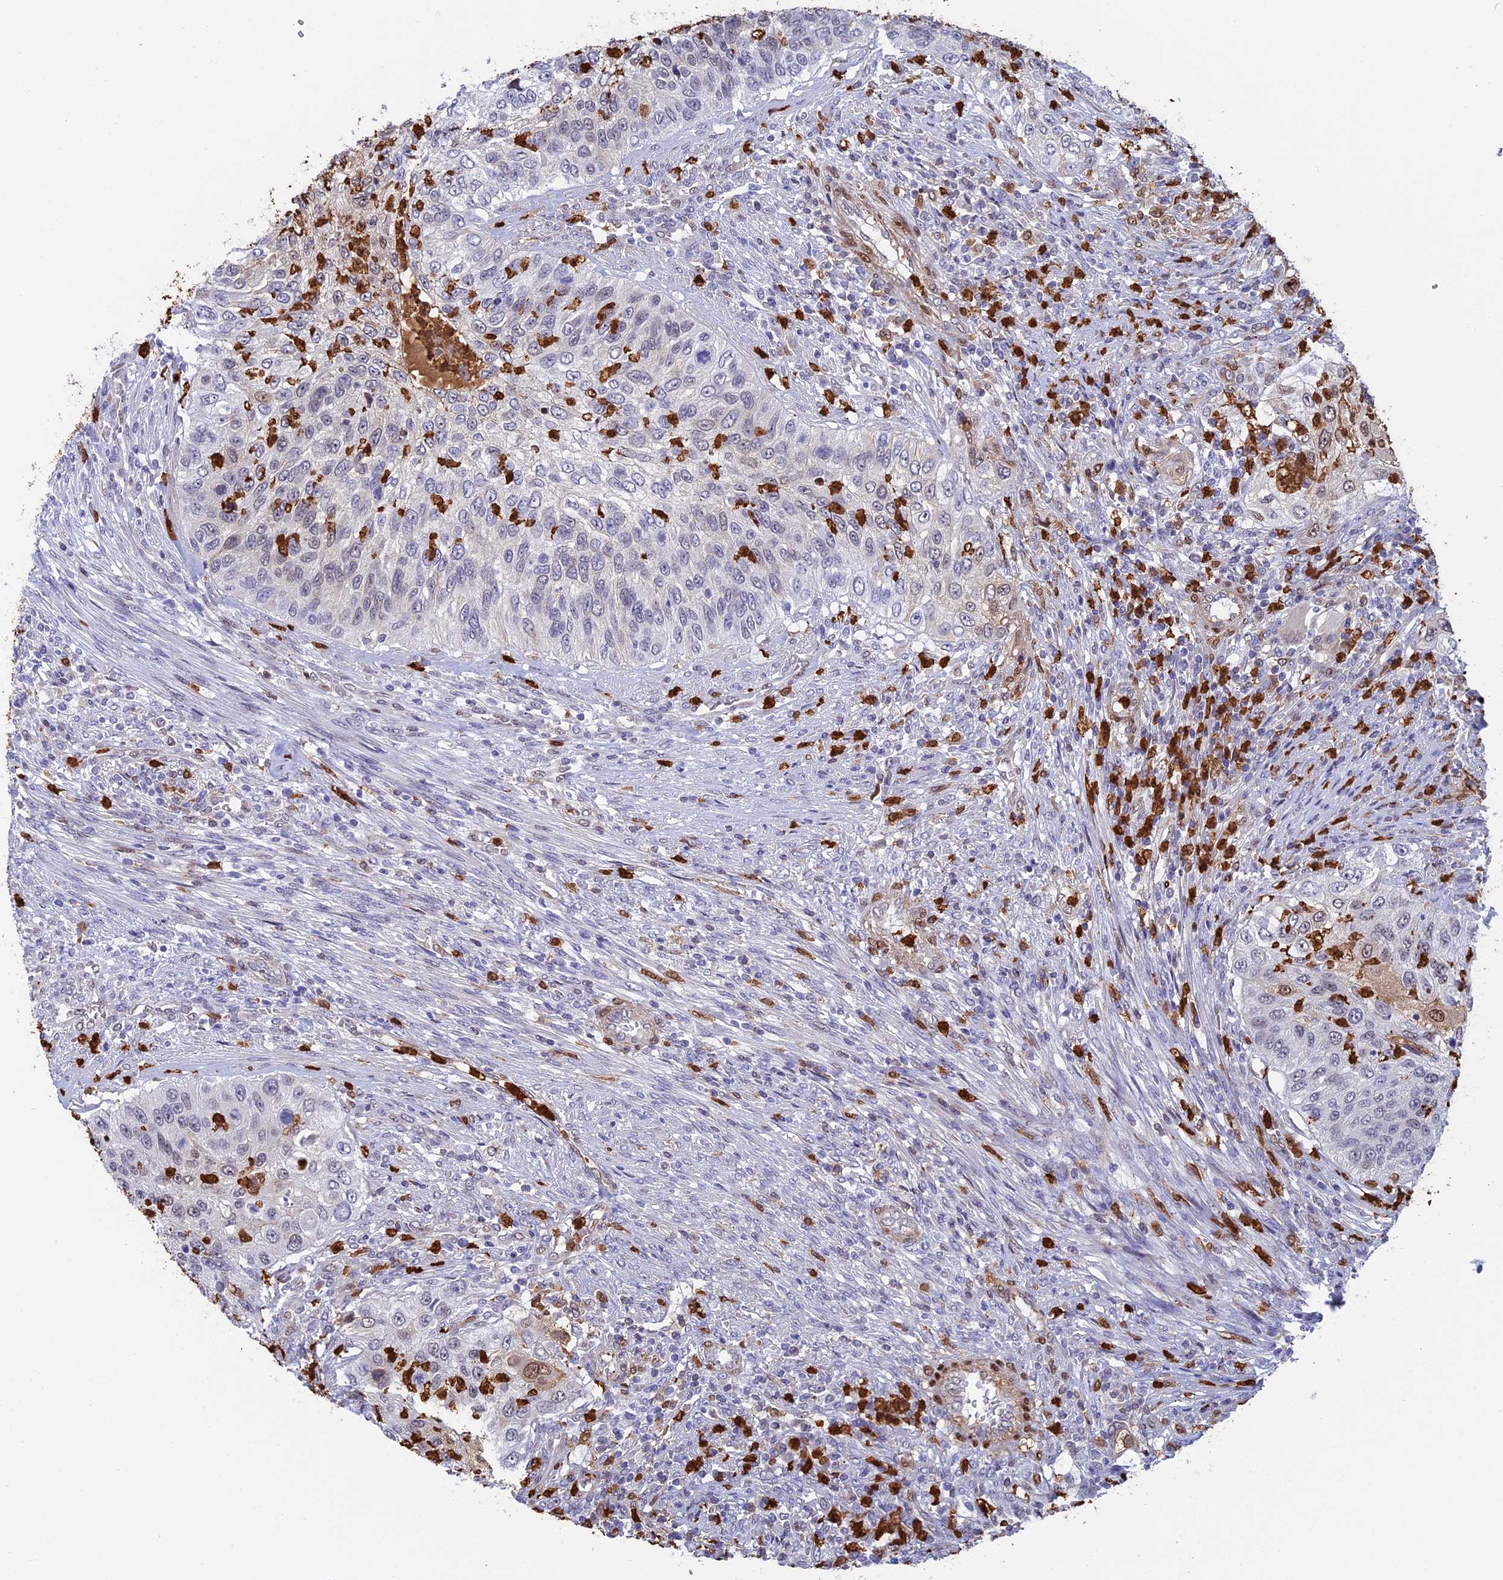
{"staining": {"intensity": "negative", "quantity": "none", "location": "none"}, "tissue": "urothelial cancer", "cell_type": "Tumor cells", "image_type": "cancer", "snomed": [{"axis": "morphology", "description": "Urothelial carcinoma, High grade"}, {"axis": "topography", "description": "Urinary bladder"}], "caption": "Urothelial carcinoma (high-grade) stained for a protein using IHC exhibits no positivity tumor cells.", "gene": "SLC26A1", "patient": {"sex": "female", "age": 60}}